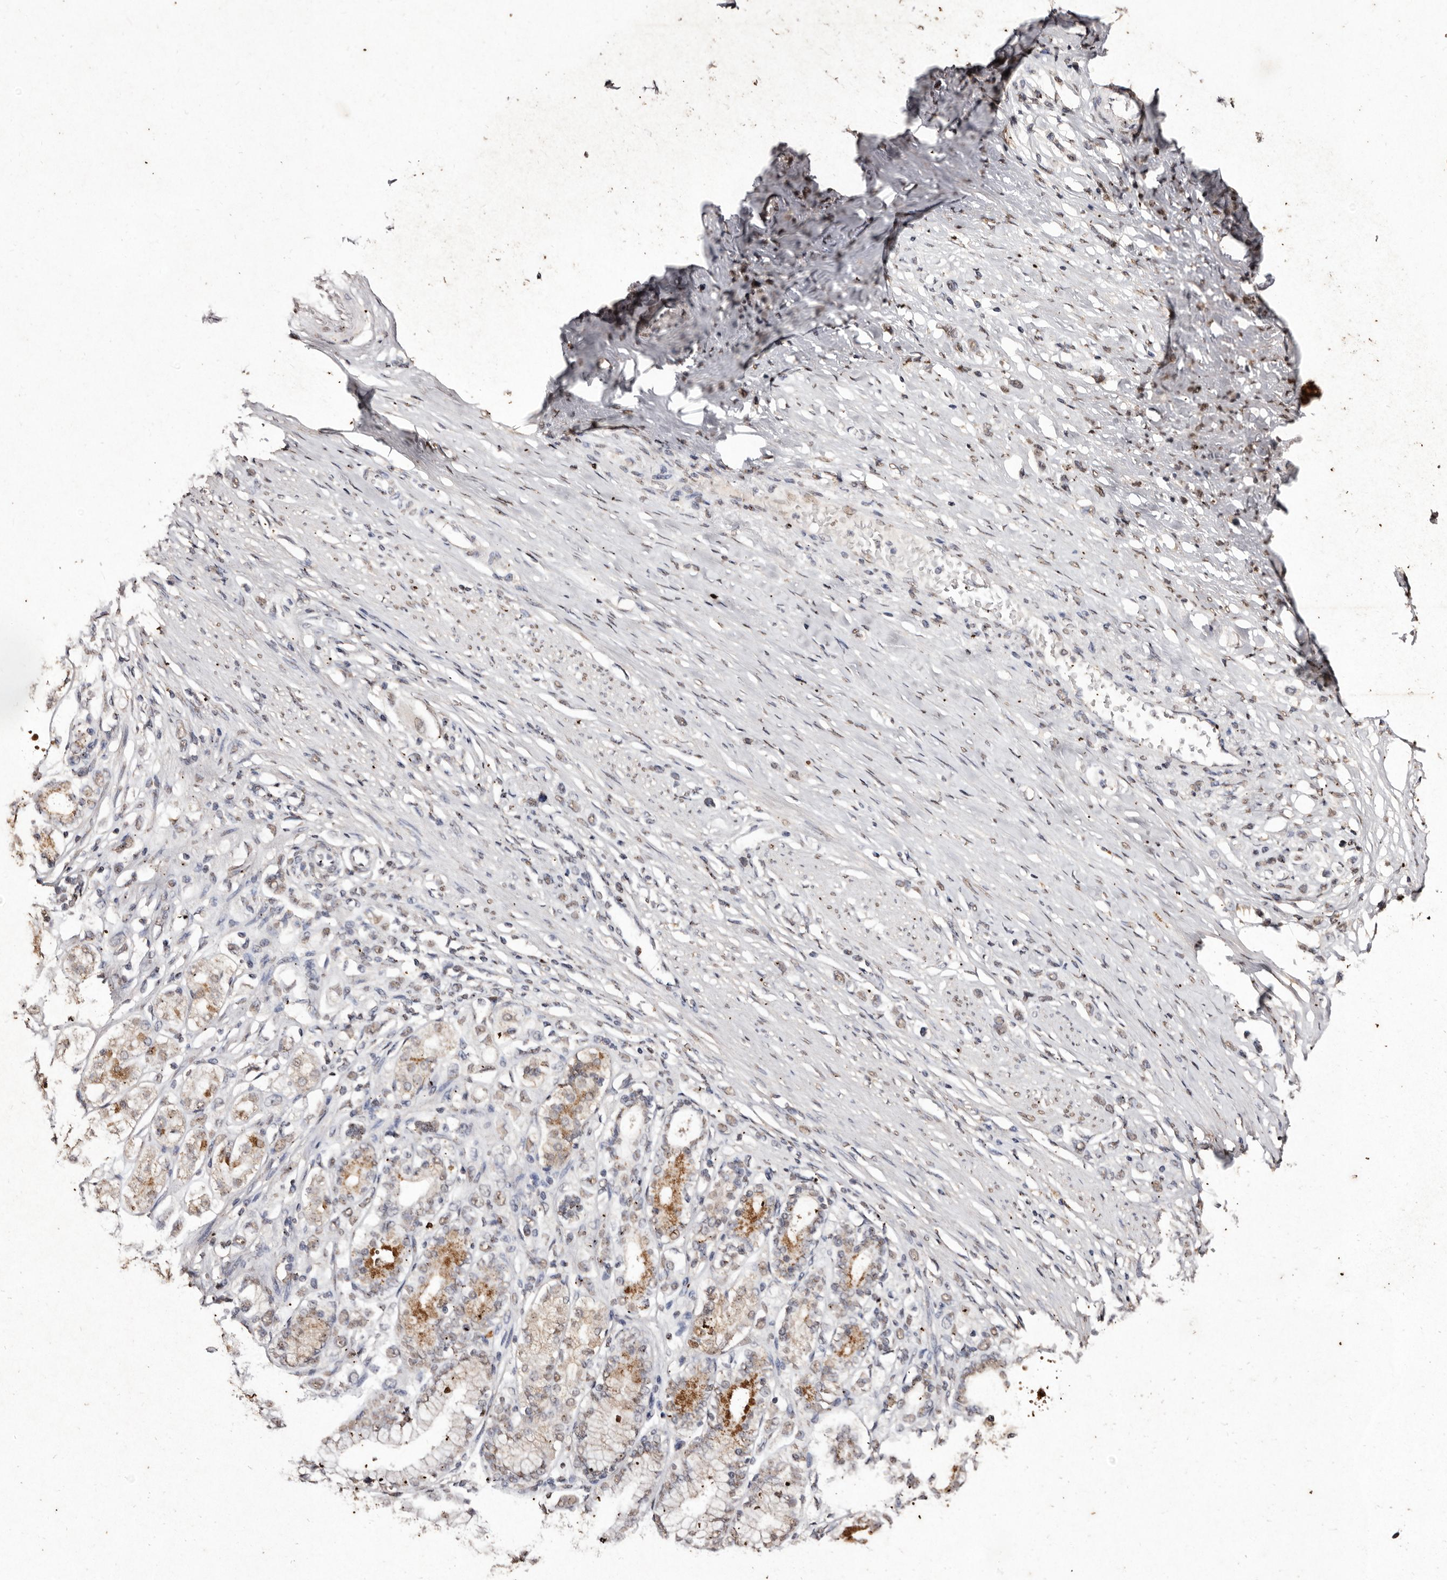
{"staining": {"intensity": "moderate", "quantity": "<25%", "location": "cytoplasmic/membranous,nuclear"}, "tissue": "stomach cancer", "cell_type": "Tumor cells", "image_type": "cancer", "snomed": [{"axis": "morphology", "description": "Adenocarcinoma, NOS"}, {"axis": "topography", "description": "Stomach"}], "caption": "A low amount of moderate cytoplasmic/membranous and nuclear expression is appreciated in about <25% of tumor cells in adenocarcinoma (stomach) tissue.", "gene": "ERBB4", "patient": {"sex": "female", "age": 65}}